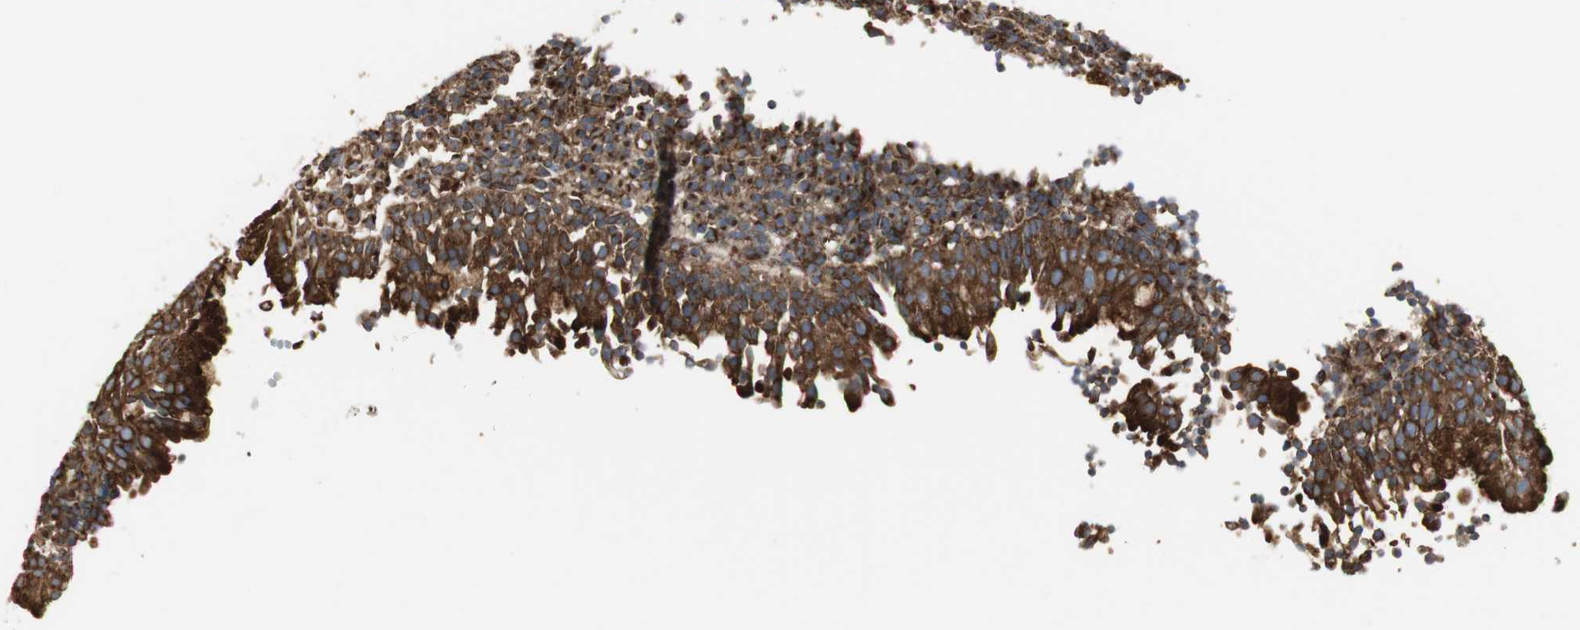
{"staining": {"intensity": "strong", "quantity": ">75%", "location": "cytoplasmic/membranous"}, "tissue": "tonsil", "cell_type": "Germinal center cells", "image_type": "normal", "snomed": [{"axis": "morphology", "description": "Normal tissue, NOS"}, {"axis": "topography", "description": "Tonsil"}], "caption": "Benign tonsil was stained to show a protein in brown. There is high levels of strong cytoplasmic/membranous staining in approximately >75% of germinal center cells. Immunohistochemistry (ihc) stains the protein of interest in brown and the nuclei are stained blue.", "gene": "H6PD", "patient": {"sex": "female", "age": 40}}